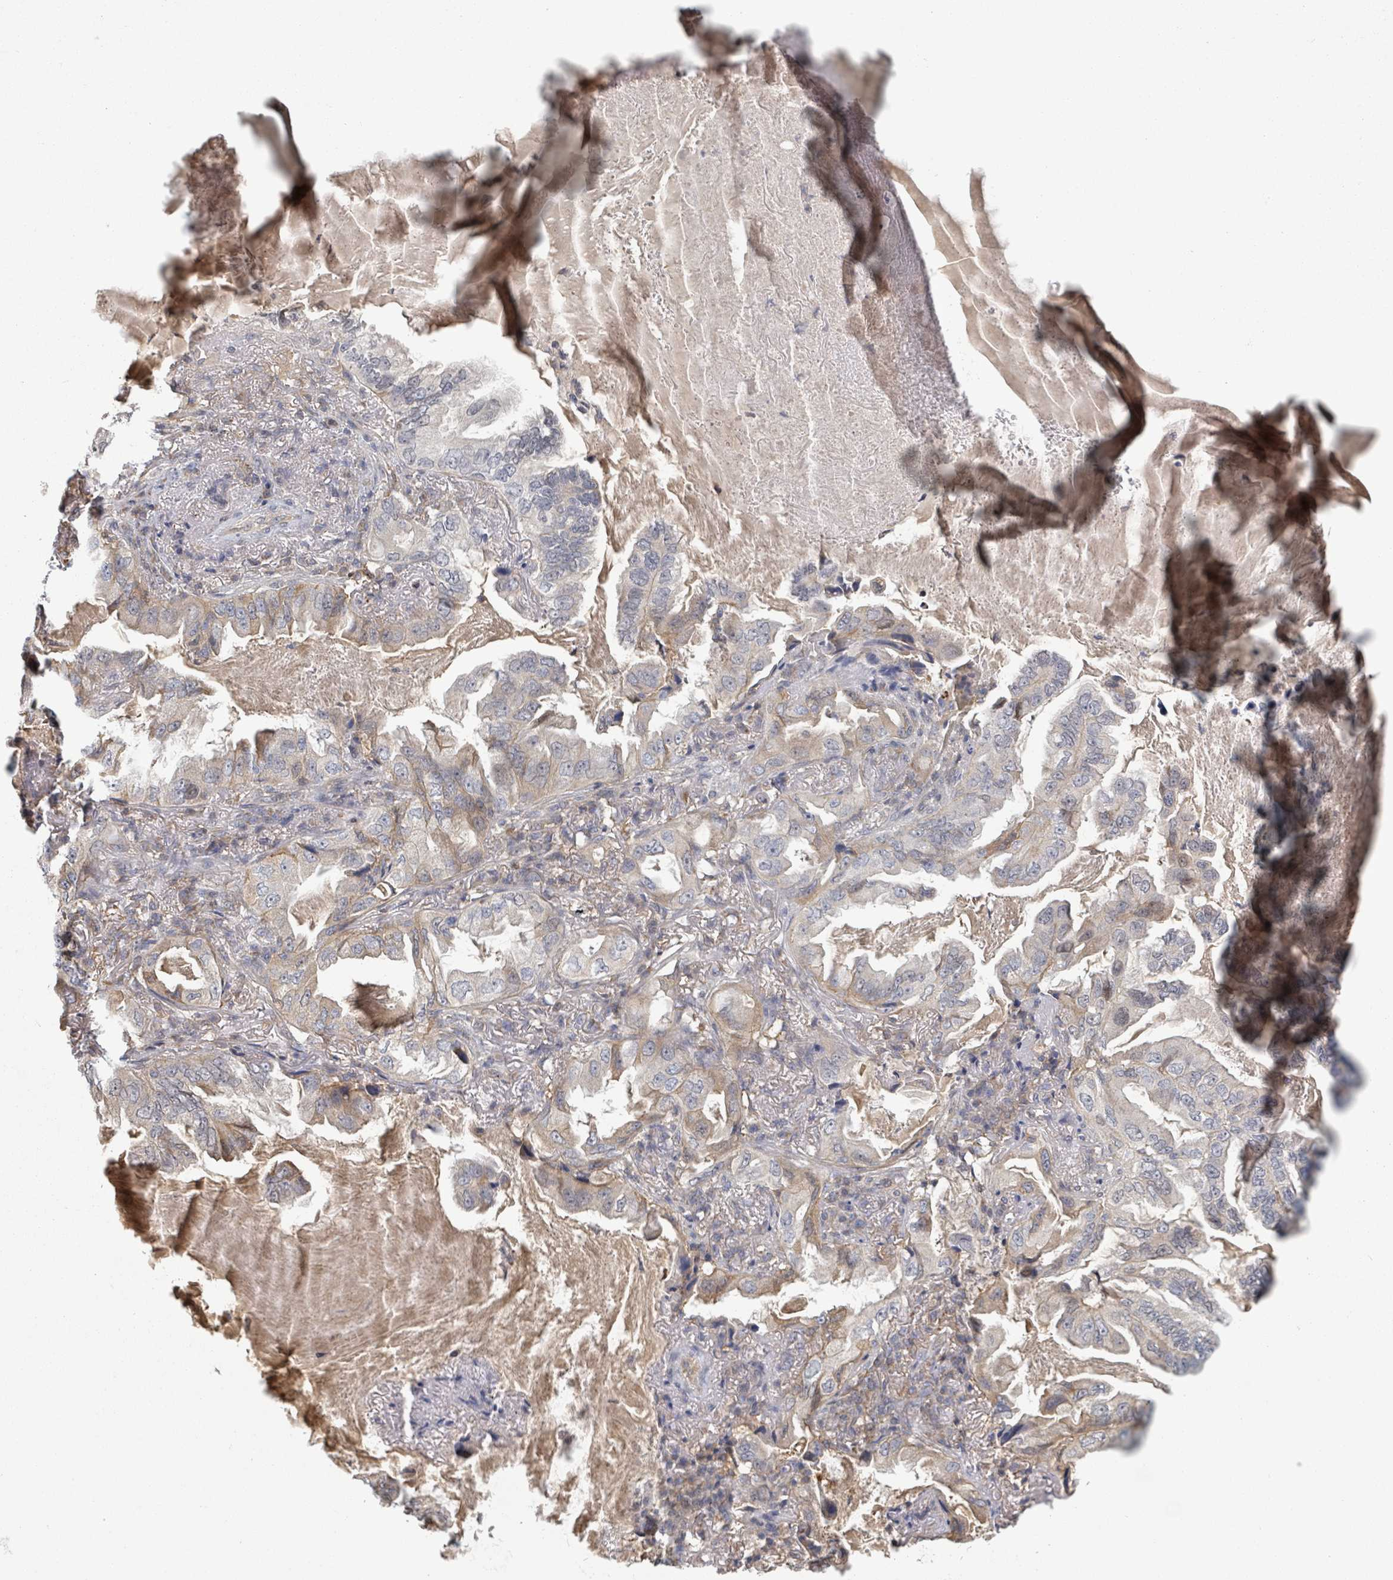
{"staining": {"intensity": "weak", "quantity": "<25%", "location": "cytoplasmic/membranous"}, "tissue": "lung cancer", "cell_type": "Tumor cells", "image_type": "cancer", "snomed": [{"axis": "morphology", "description": "Adenocarcinoma, NOS"}, {"axis": "topography", "description": "Lung"}], "caption": "A histopathology image of human lung cancer (adenocarcinoma) is negative for staining in tumor cells.", "gene": "GABBR1", "patient": {"sex": "female", "age": 69}}